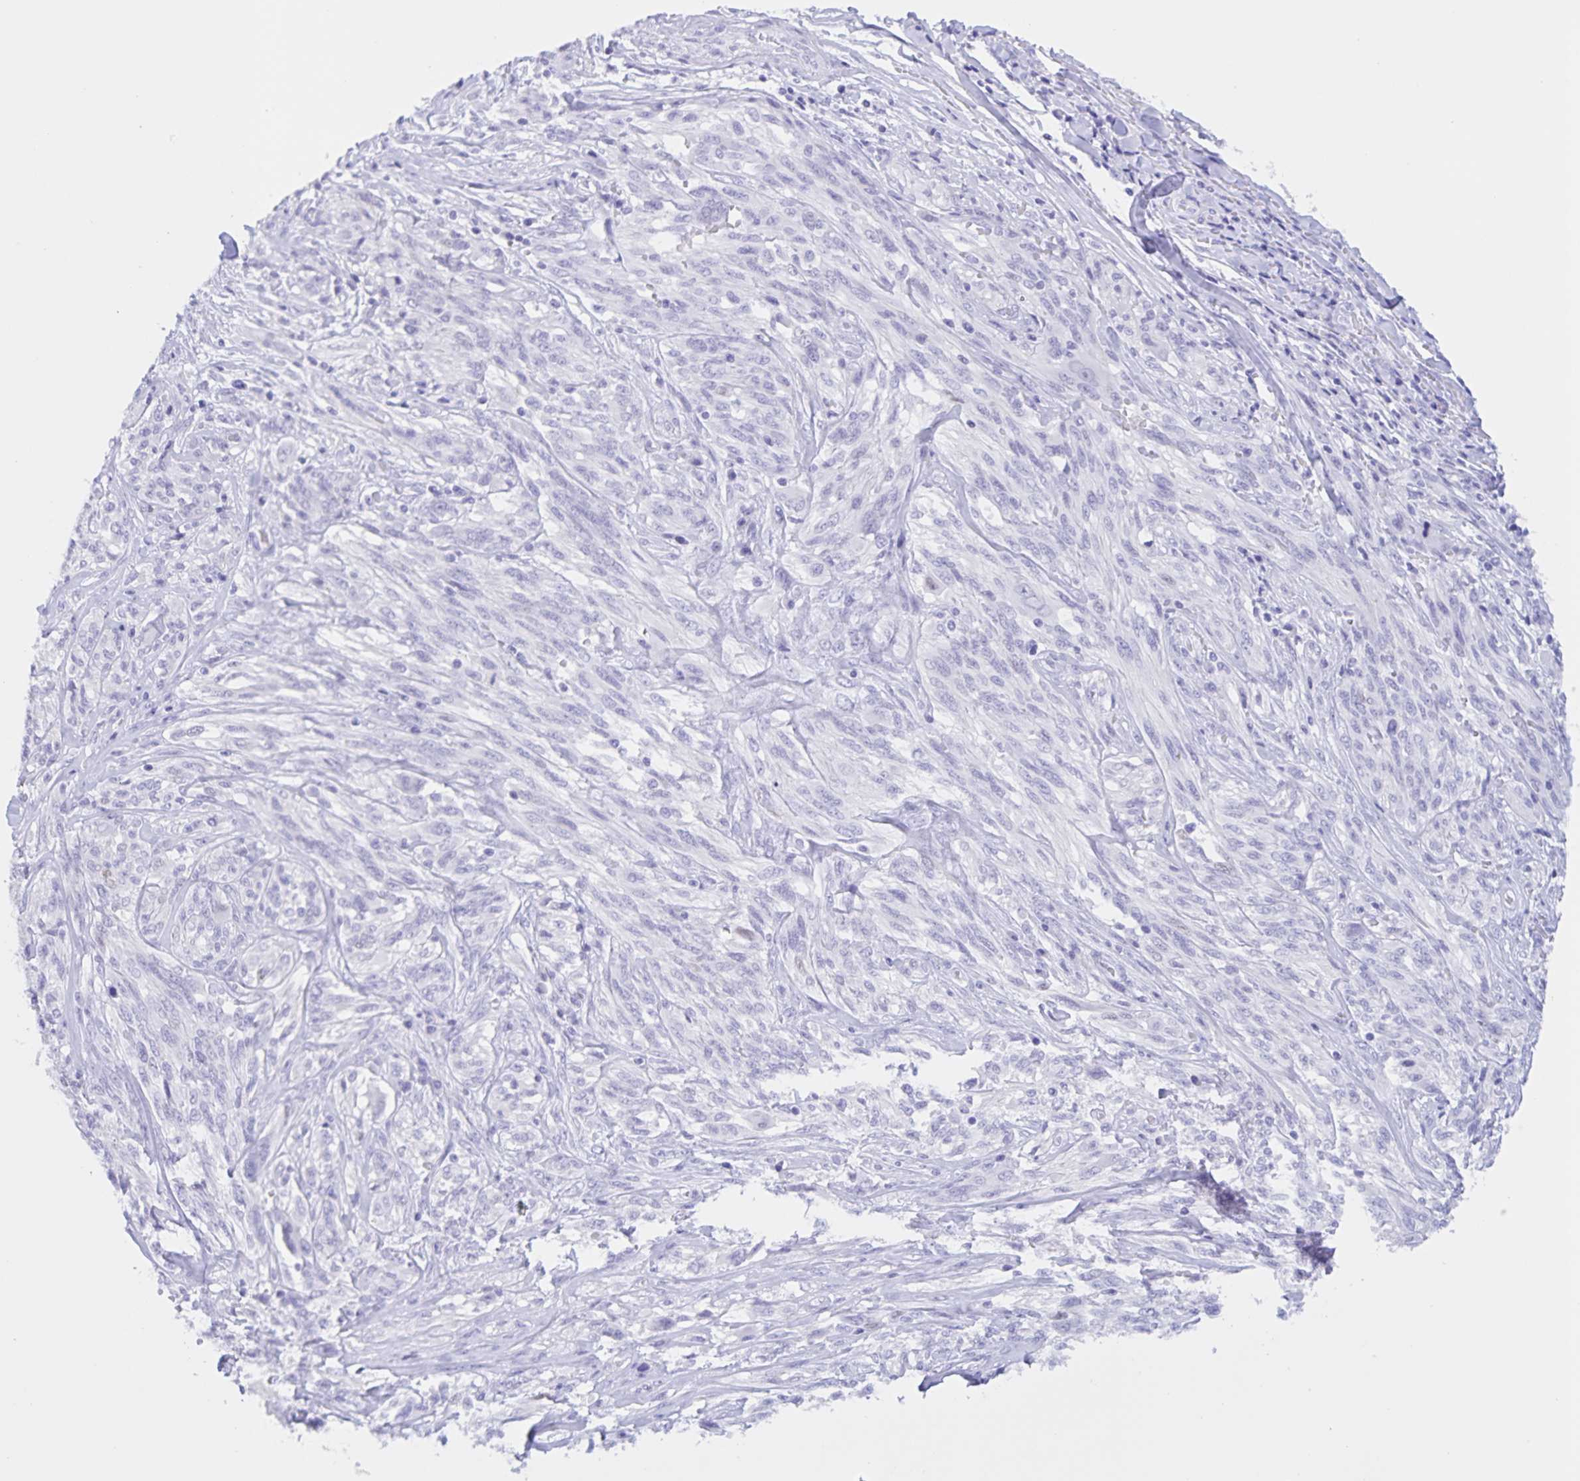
{"staining": {"intensity": "negative", "quantity": "none", "location": "none"}, "tissue": "melanoma", "cell_type": "Tumor cells", "image_type": "cancer", "snomed": [{"axis": "morphology", "description": "Malignant melanoma, NOS"}, {"axis": "topography", "description": "Skin"}], "caption": "A micrograph of human melanoma is negative for staining in tumor cells. Nuclei are stained in blue.", "gene": "TGIF2LX", "patient": {"sex": "female", "age": 91}}